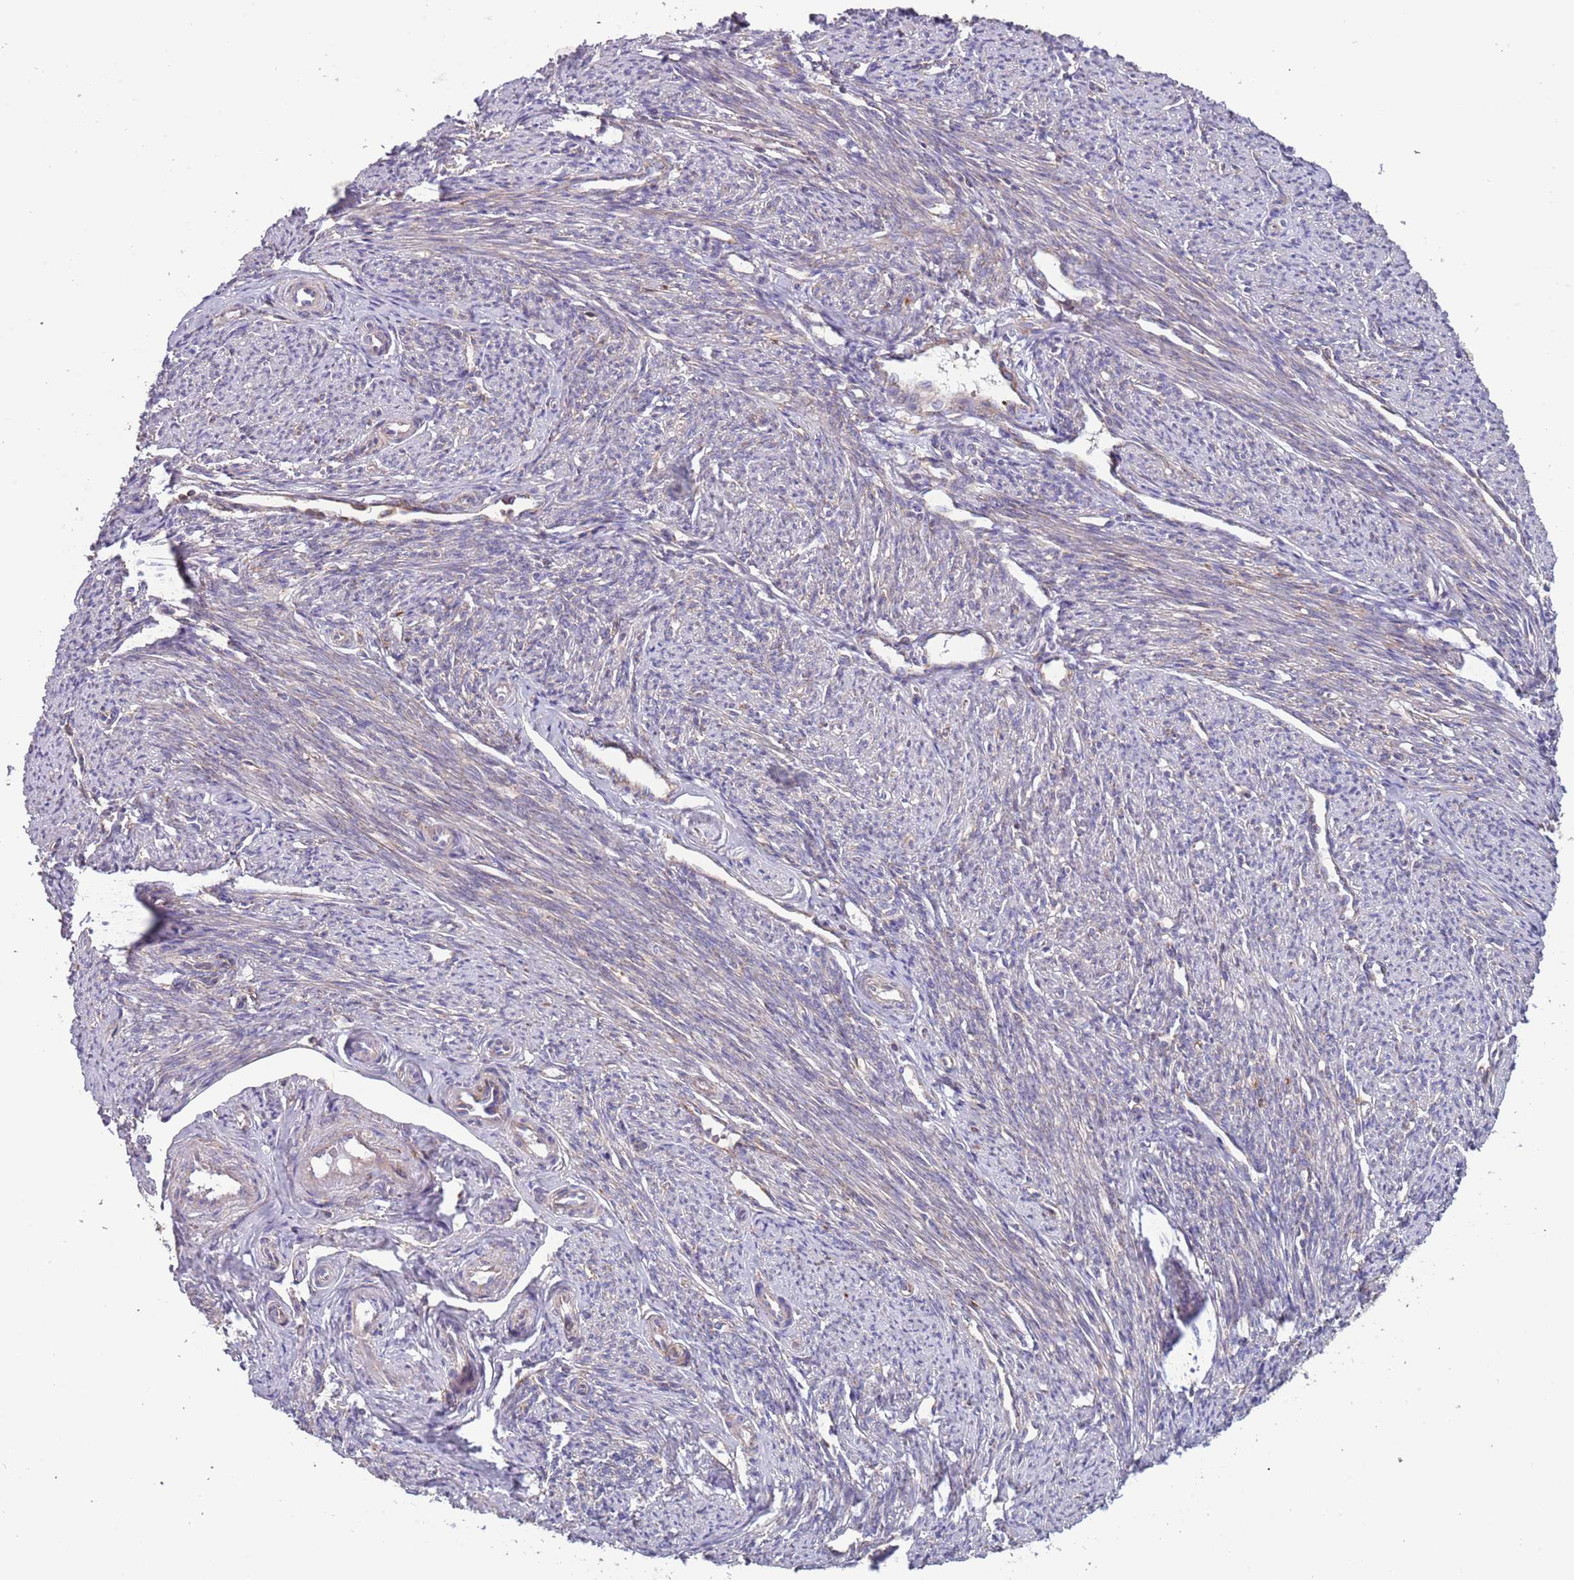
{"staining": {"intensity": "moderate", "quantity": "<25%", "location": "cytoplasmic/membranous"}, "tissue": "smooth muscle", "cell_type": "Smooth muscle cells", "image_type": "normal", "snomed": [{"axis": "morphology", "description": "Normal tissue, NOS"}, {"axis": "topography", "description": "Smooth muscle"}, {"axis": "topography", "description": "Uterus"}], "caption": "Smooth muscle stained with DAB IHC displays low levels of moderate cytoplasmic/membranous staining in about <25% of smooth muscle cells. Ihc stains the protein of interest in brown and the nuclei are stained blue.", "gene": "IRS4", "patient": {"sex": "female", "age": 59}}